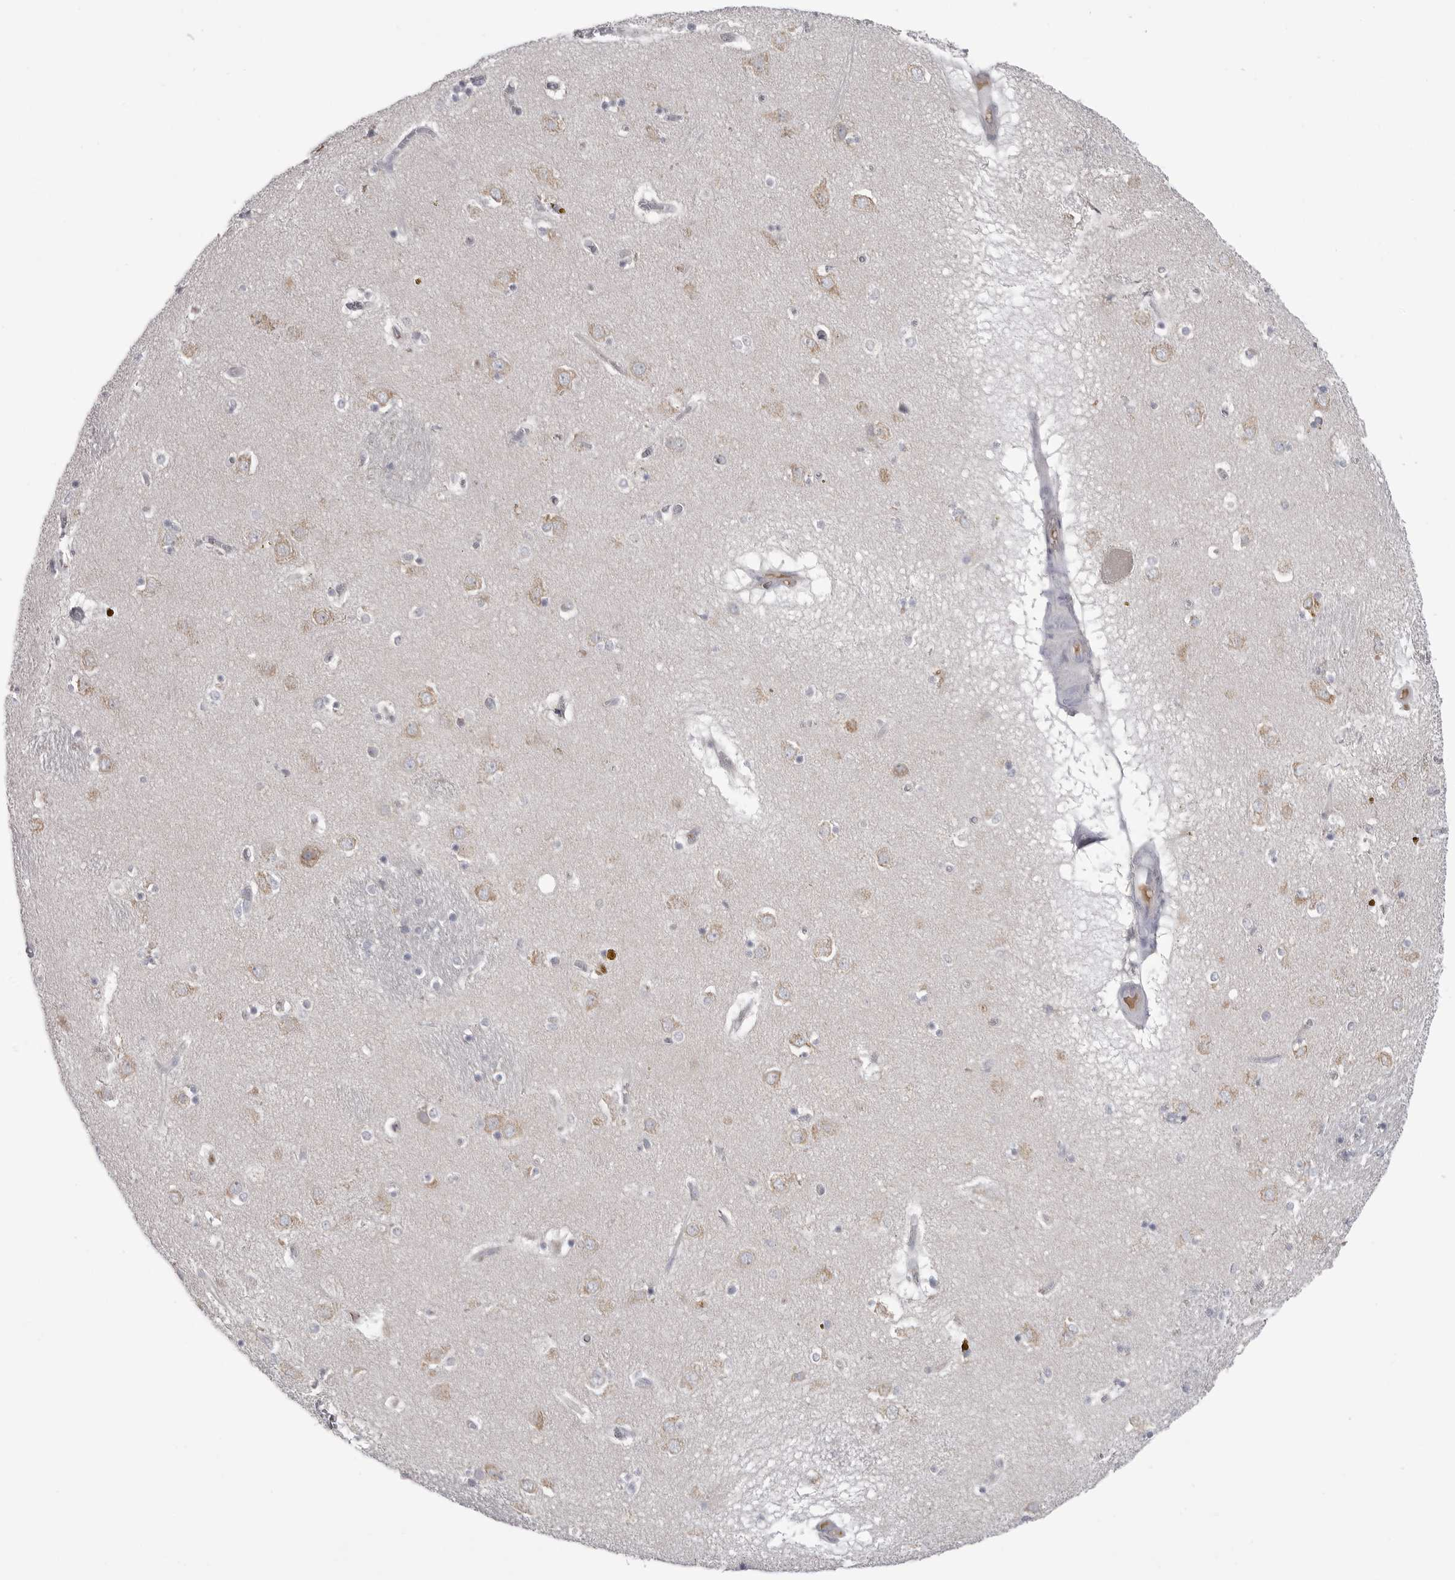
{"staining": {"intensity": "negative", "quantity": "none", "location": "none"}, "tissue": "caudate", "cell_type": "Glial cells", "image_type": "normal", "snomed": [{"axis": "morphology", "description": "Normal tissue, NOS"}, {"axis": "topography", "description": "Lateral ventricle wall"}], "caption": "DAB (3,3'-diaminobenzidine) immunohistochemical staining of benign human caudate exhibits no significant positivity in glial cells.", "gene": "FKBP2", "patient": {"sex": "male", "age": 70}}